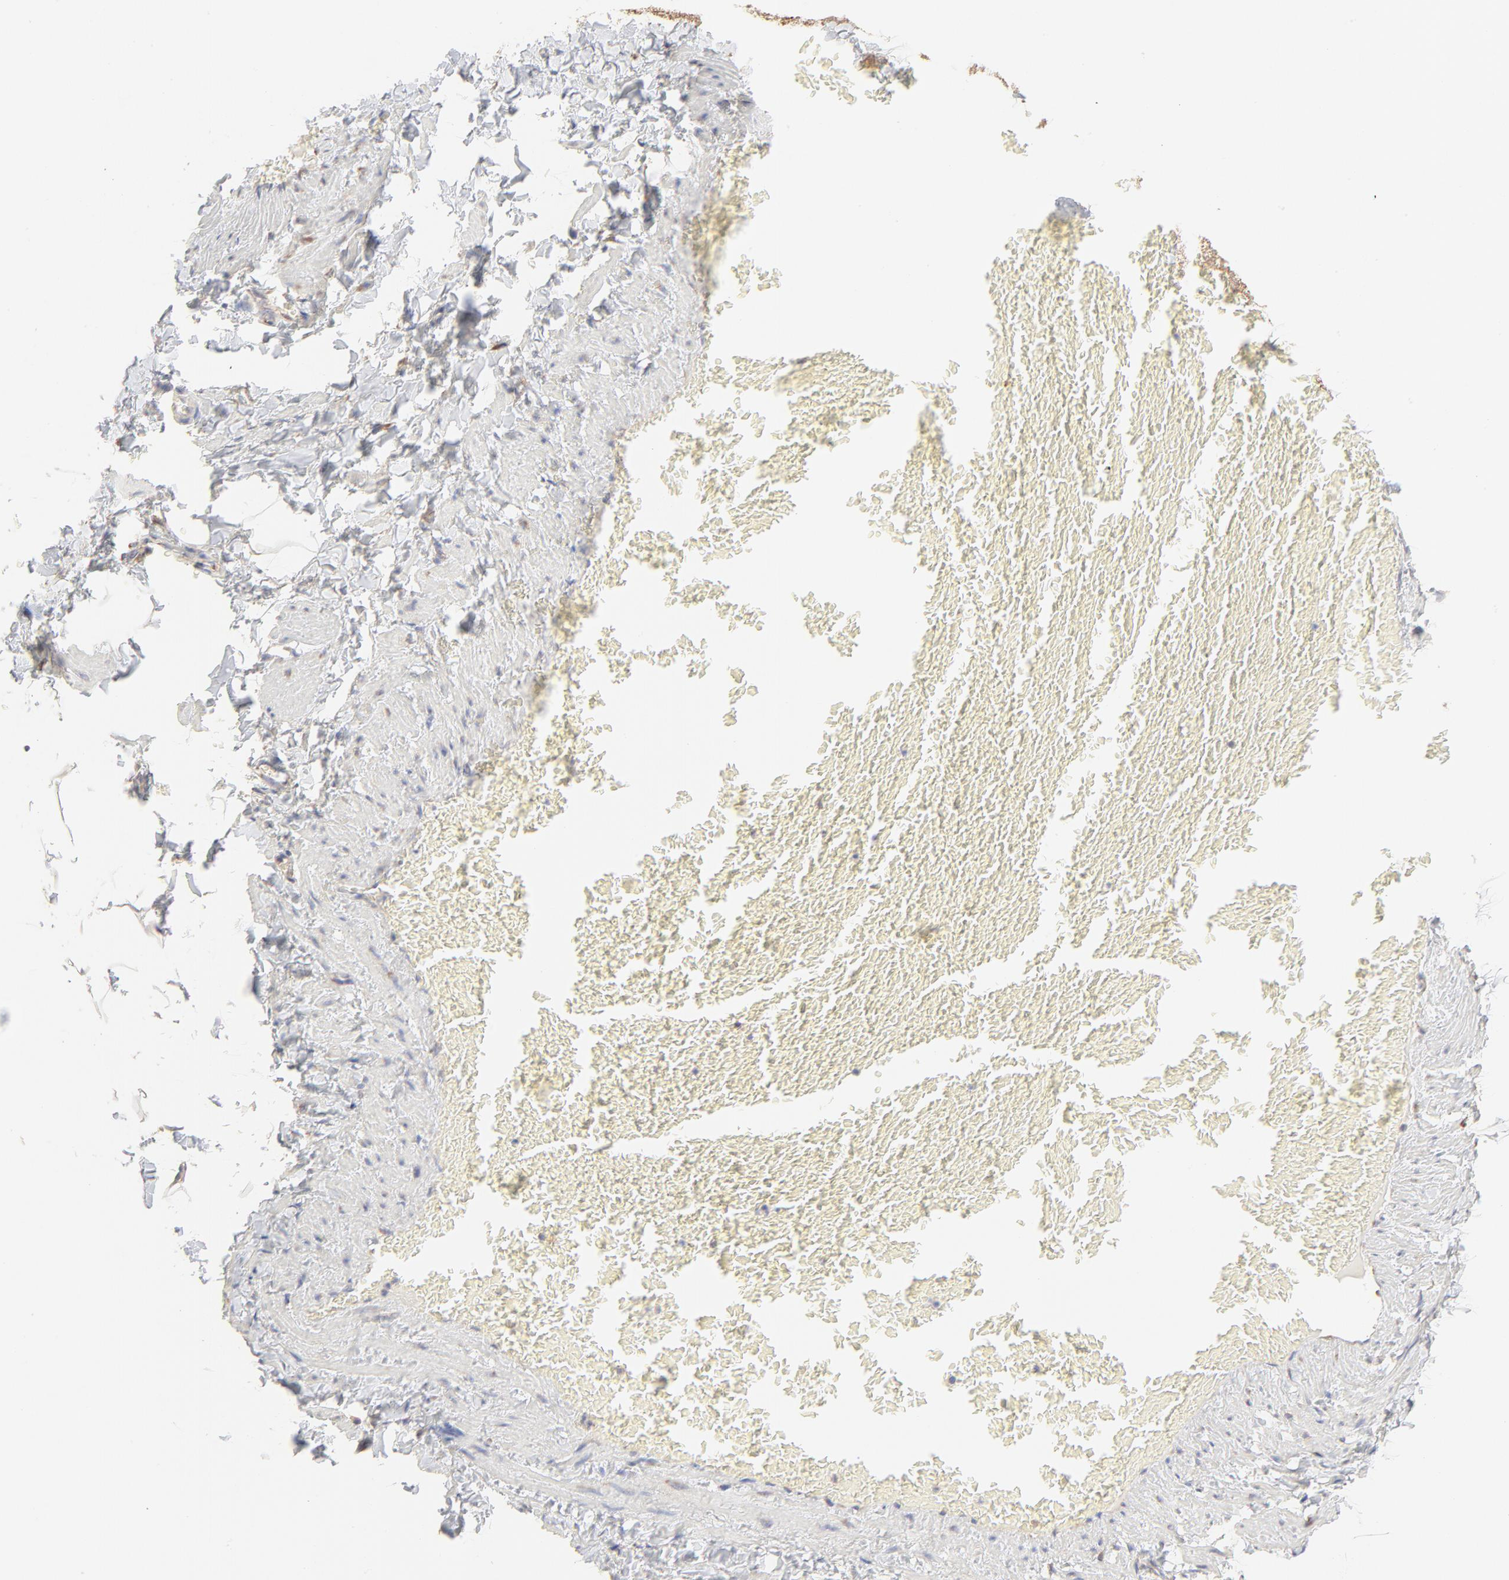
{"staining": {"intensity": "weak", "quantity": "<25%", "location": "cytoplasmic/membranous"}, "tissue": "adipose tissue", "cell_type": "Adipocytes", "image_type": "normal", "snomed": [{"axis": "morphology", "description": "Normal tissue, NOS"}, {"axis": "topography", "description": "Vascular tissue"}], "caption": "This micrograph is of benign adipose tissue stained with immunohistochemistry (IHC) to label a protein in brown with the nuclei are counter-stained blue. There is no staining in adipocytes. (DAB (3,3'-diaminobenzidine) immunohistochemistry (IHC), high magnification).", "gene": "RPS21", "patient": {"sex": "male", "age": 41}}